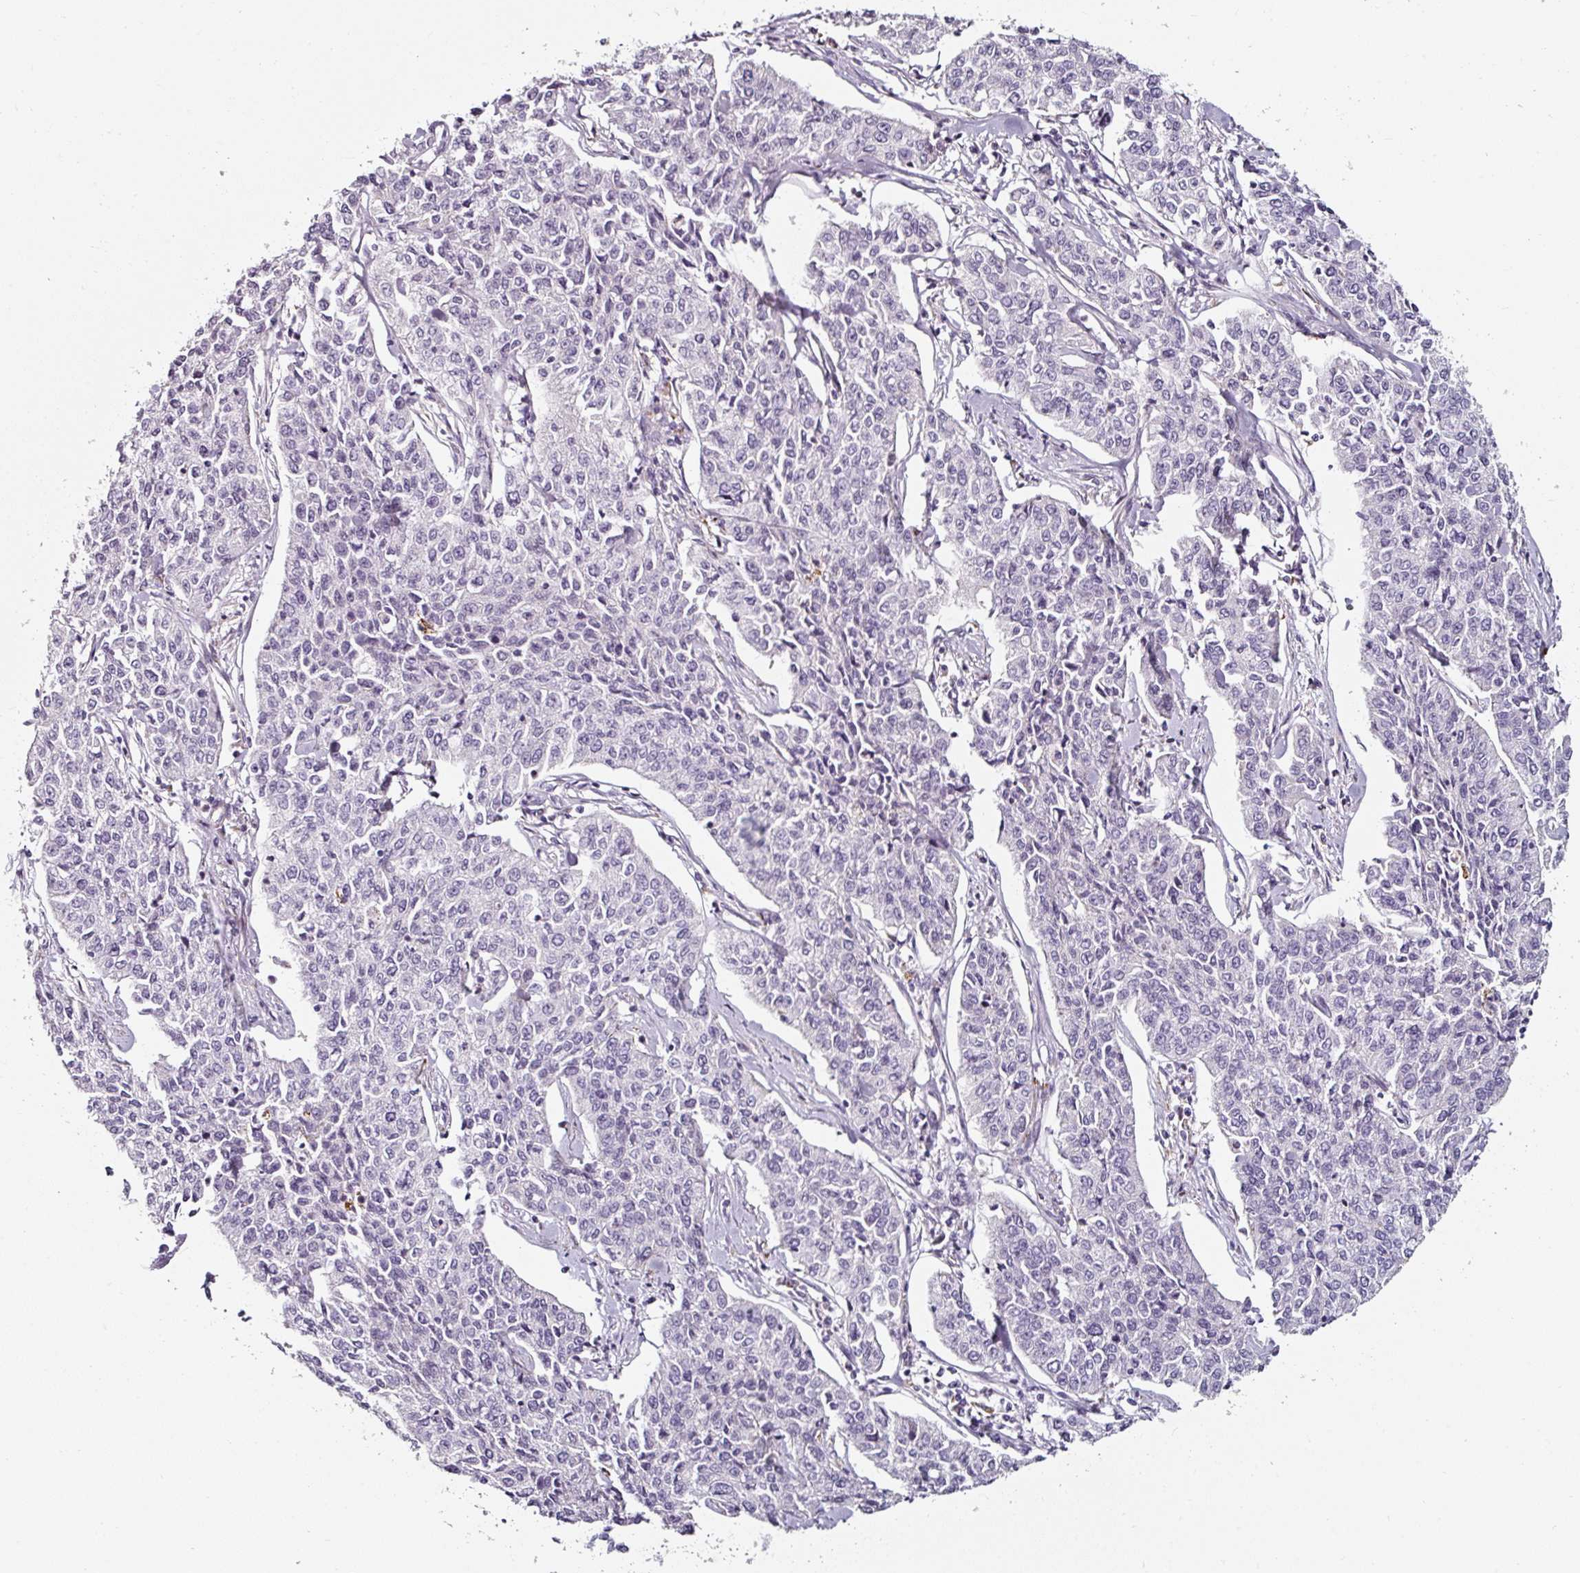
{"staining": {"intensity": "negative", "quantity": "none", "location": "none"}, "tissue": "cervical cancer", "cell_type": "Tumor cells", "image_type": "cancer", "snomed": [{"axis": "morphology", "description": "Squamous cell carcinoma, NOS"}, {"axis": "topography", "description": "Cervix"}], "caption": "This image is of cervical squamous cell carcinoma stained with IHC to label a protein in brown with the nuclei are counter-stained blue. There is no positivity in tumor cells.", "gene": "CAP2", "patient": {"sex": "female", "age": 35}}